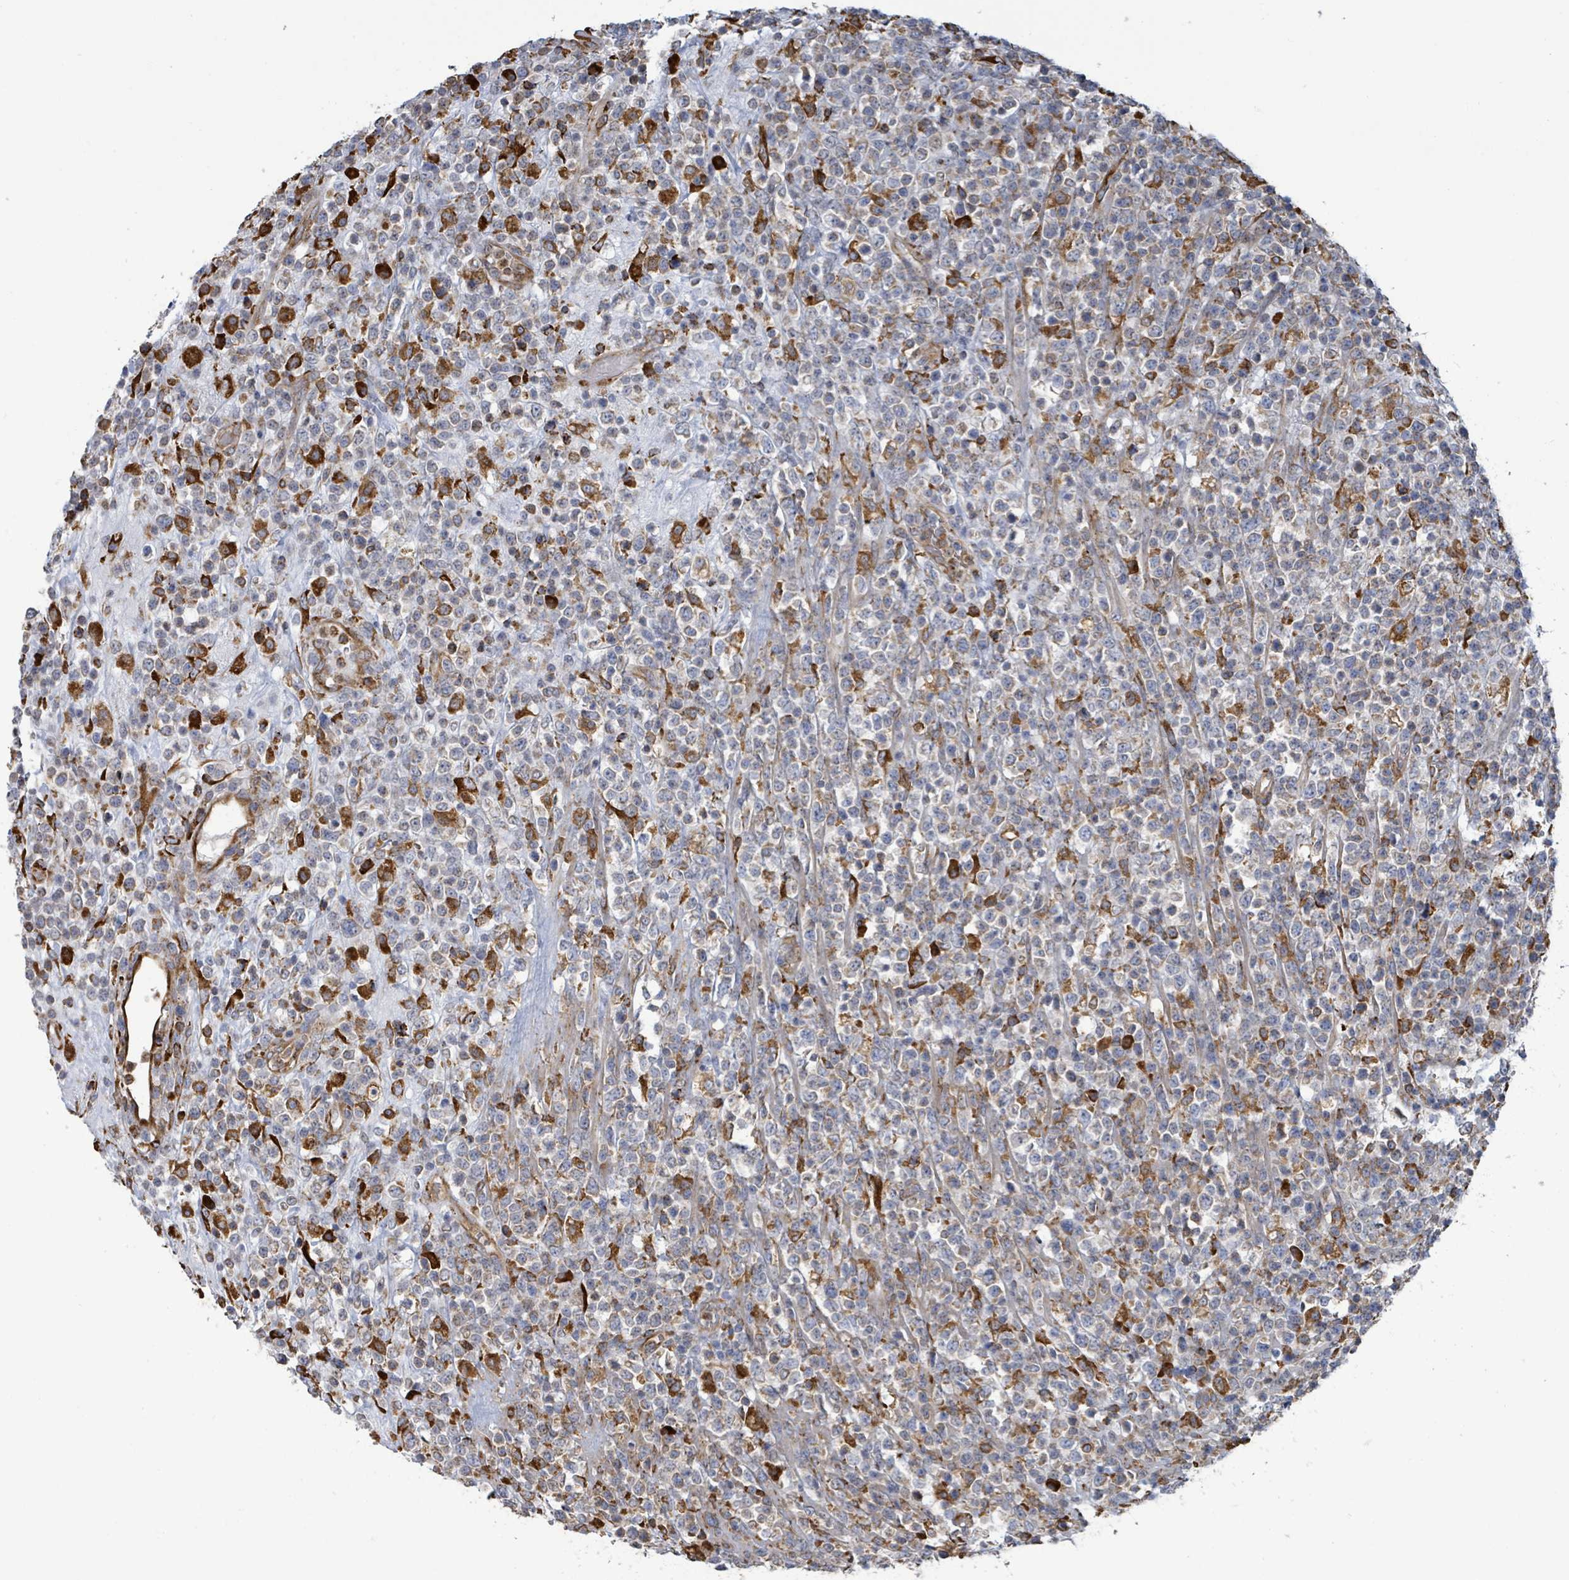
{"staining": {"intensity": "strong", "quantity": "<25%", "location": "cytoplasmic/membranous"}, "tissue": "lymphoma", "cell_type": "Tumor cells", "image_type": "cancer", "snomed": [{"axis": "morphology", "description": "Malignant lymphoma, non-Hodgkin's type, High grade"}, {"axis": "topography", "description": "Colon"}], "caption": "Immunohistochemical staining of lymphoma displays strong cytoplasmic/membranous protein expression in approximately <25% of tumor cells. The staining was performed using DAB (3,3'-diaminobenzidine), with brown indicating positive protein expression. Nuclei are stained blue with hematoxylin.", "gene": "RFPL4A", "patient": {"sex": "female", "age": 53}}